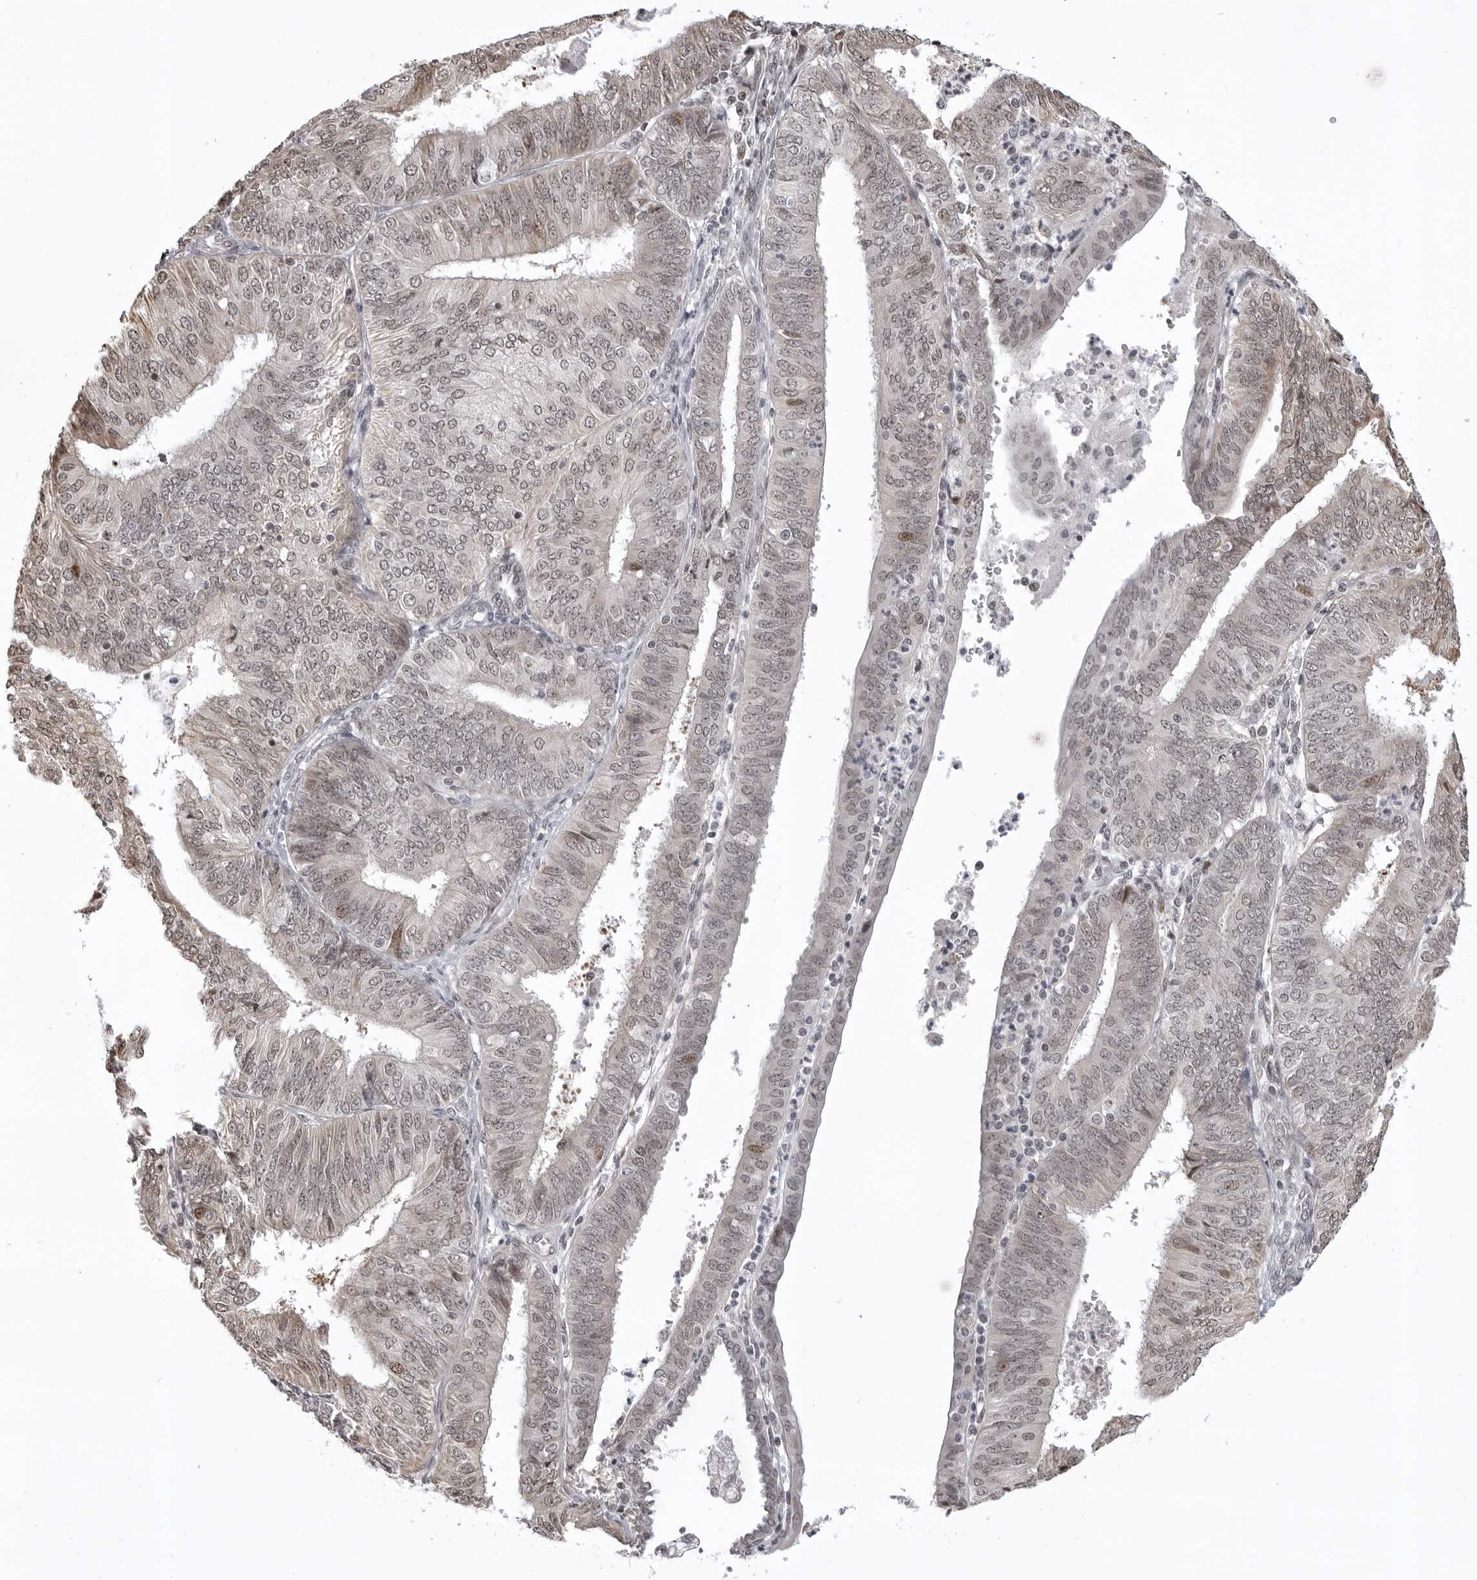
{"staining": {"intensity": "moderate", "quantity": "<25%", "location": "cytoplasmic/membranous,nuclear"}, "tissue": "endometrial cancer", "cell_type": "Tumor cells", "image_type": "cancer", "snomed": [{"axis": "morphology", "description": "Adenocarcinoma, NOS"}, {"axis": "topography", "description": "Endometrium"}], "caption": "There is low levels of moderate cytoplasmic/membranous and nuclear staining in tumor cells of endometrial cancer (adenocarcinoma), as demonstrated by immunohistochemical staining (brown color).", "gene": "PHF3", "patient": {"sex": "female", "age": 58}}